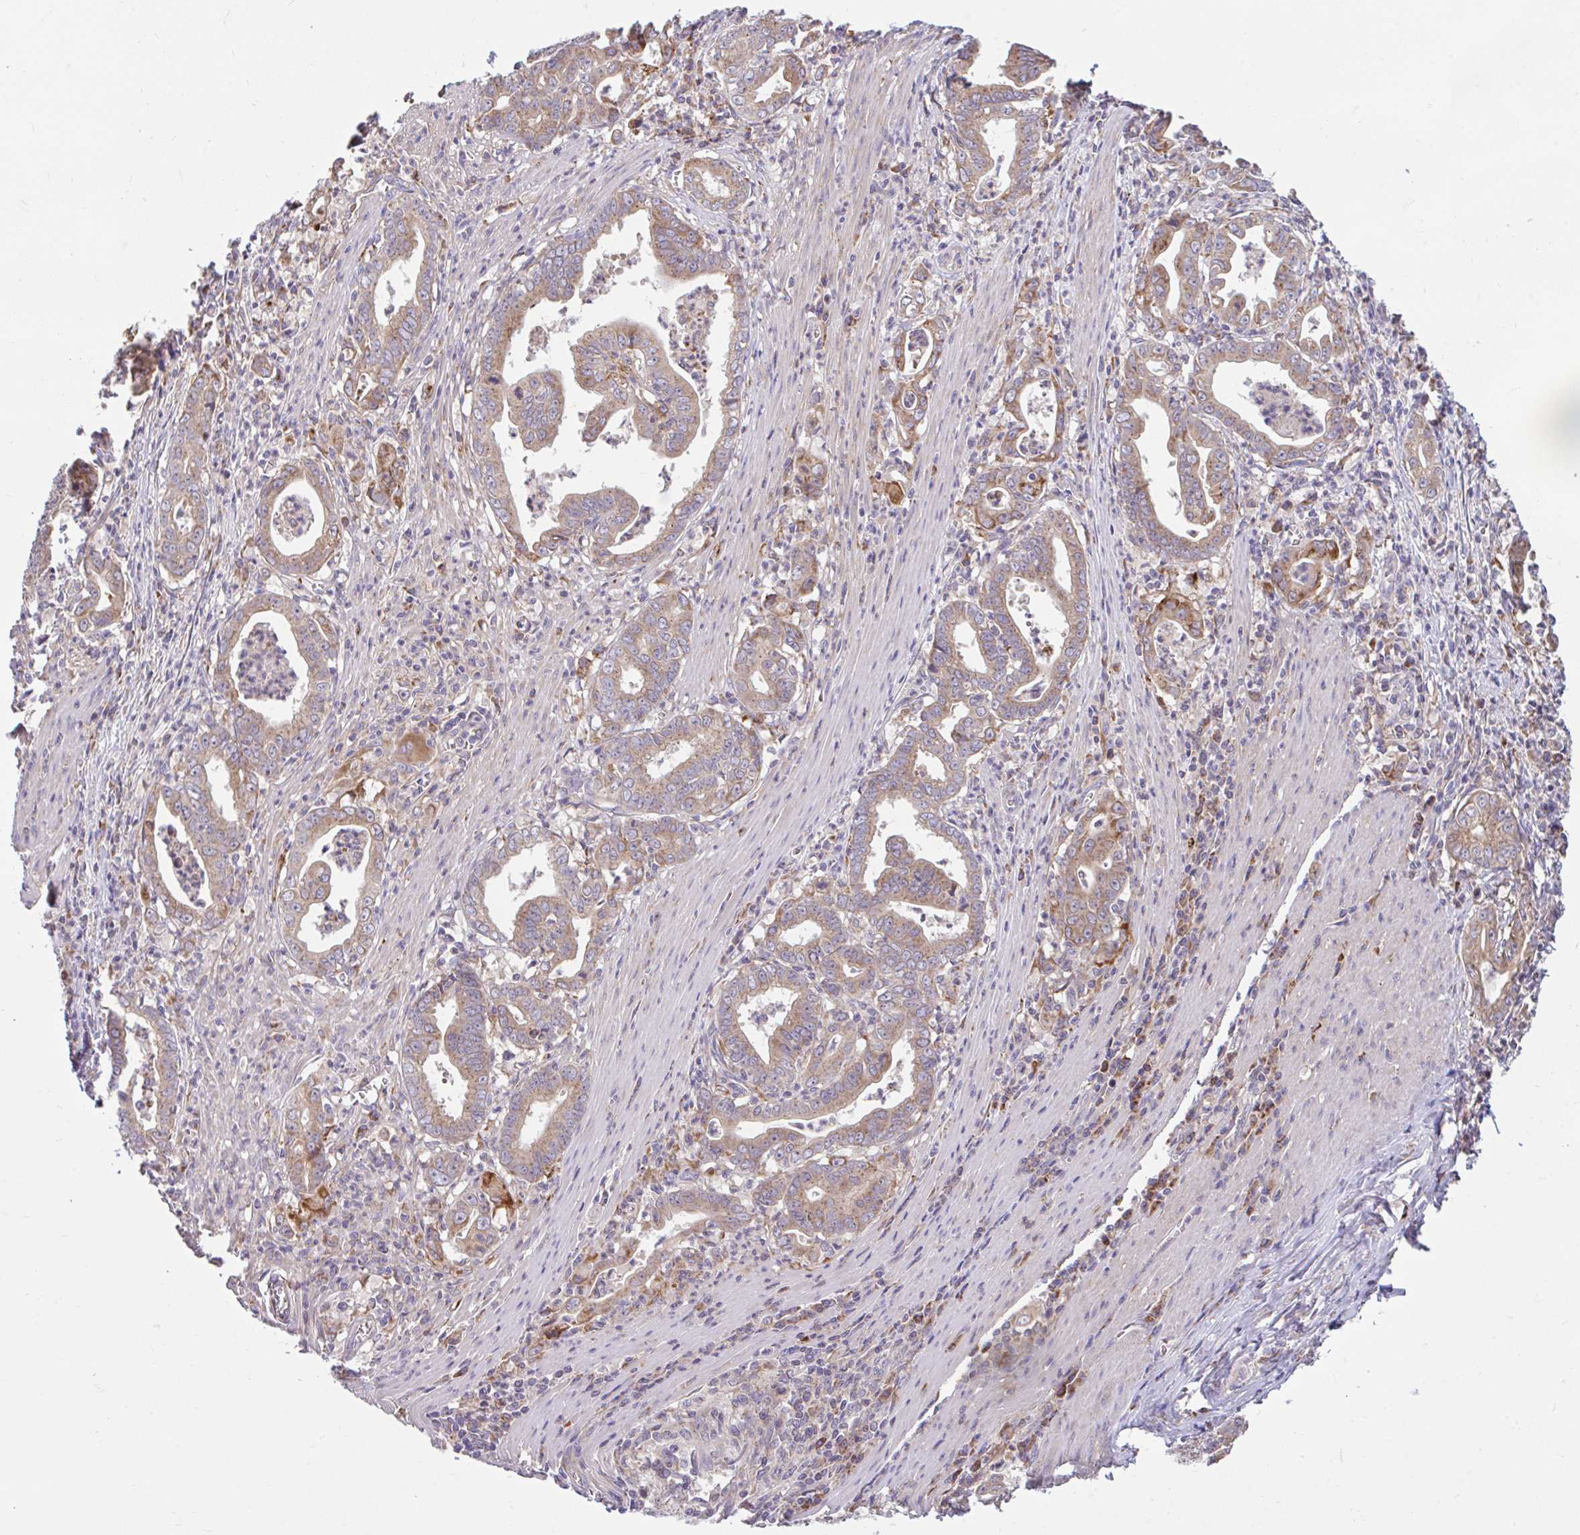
{"staining": {"intensity": "moderate", "quantity": ">75%", "location": "cytoplasmic/membranous"}, "tissue": "stomach cancer", "cell_type": "Tumor cells", "image_type": "cancer", "snomed": [{"axis": "morphology", "description": "Adenocarcinoma, NOS"}, {"axis": "topography", "description": "Stomach, upper"}], "caption": "IHC of stomach cancer reveals medium levels of moderate cytoplasmic/membranous staining in about >75% of tumor cells.", "gene": "RALBP1", "patient": {"sex": "female", "age": 79}}